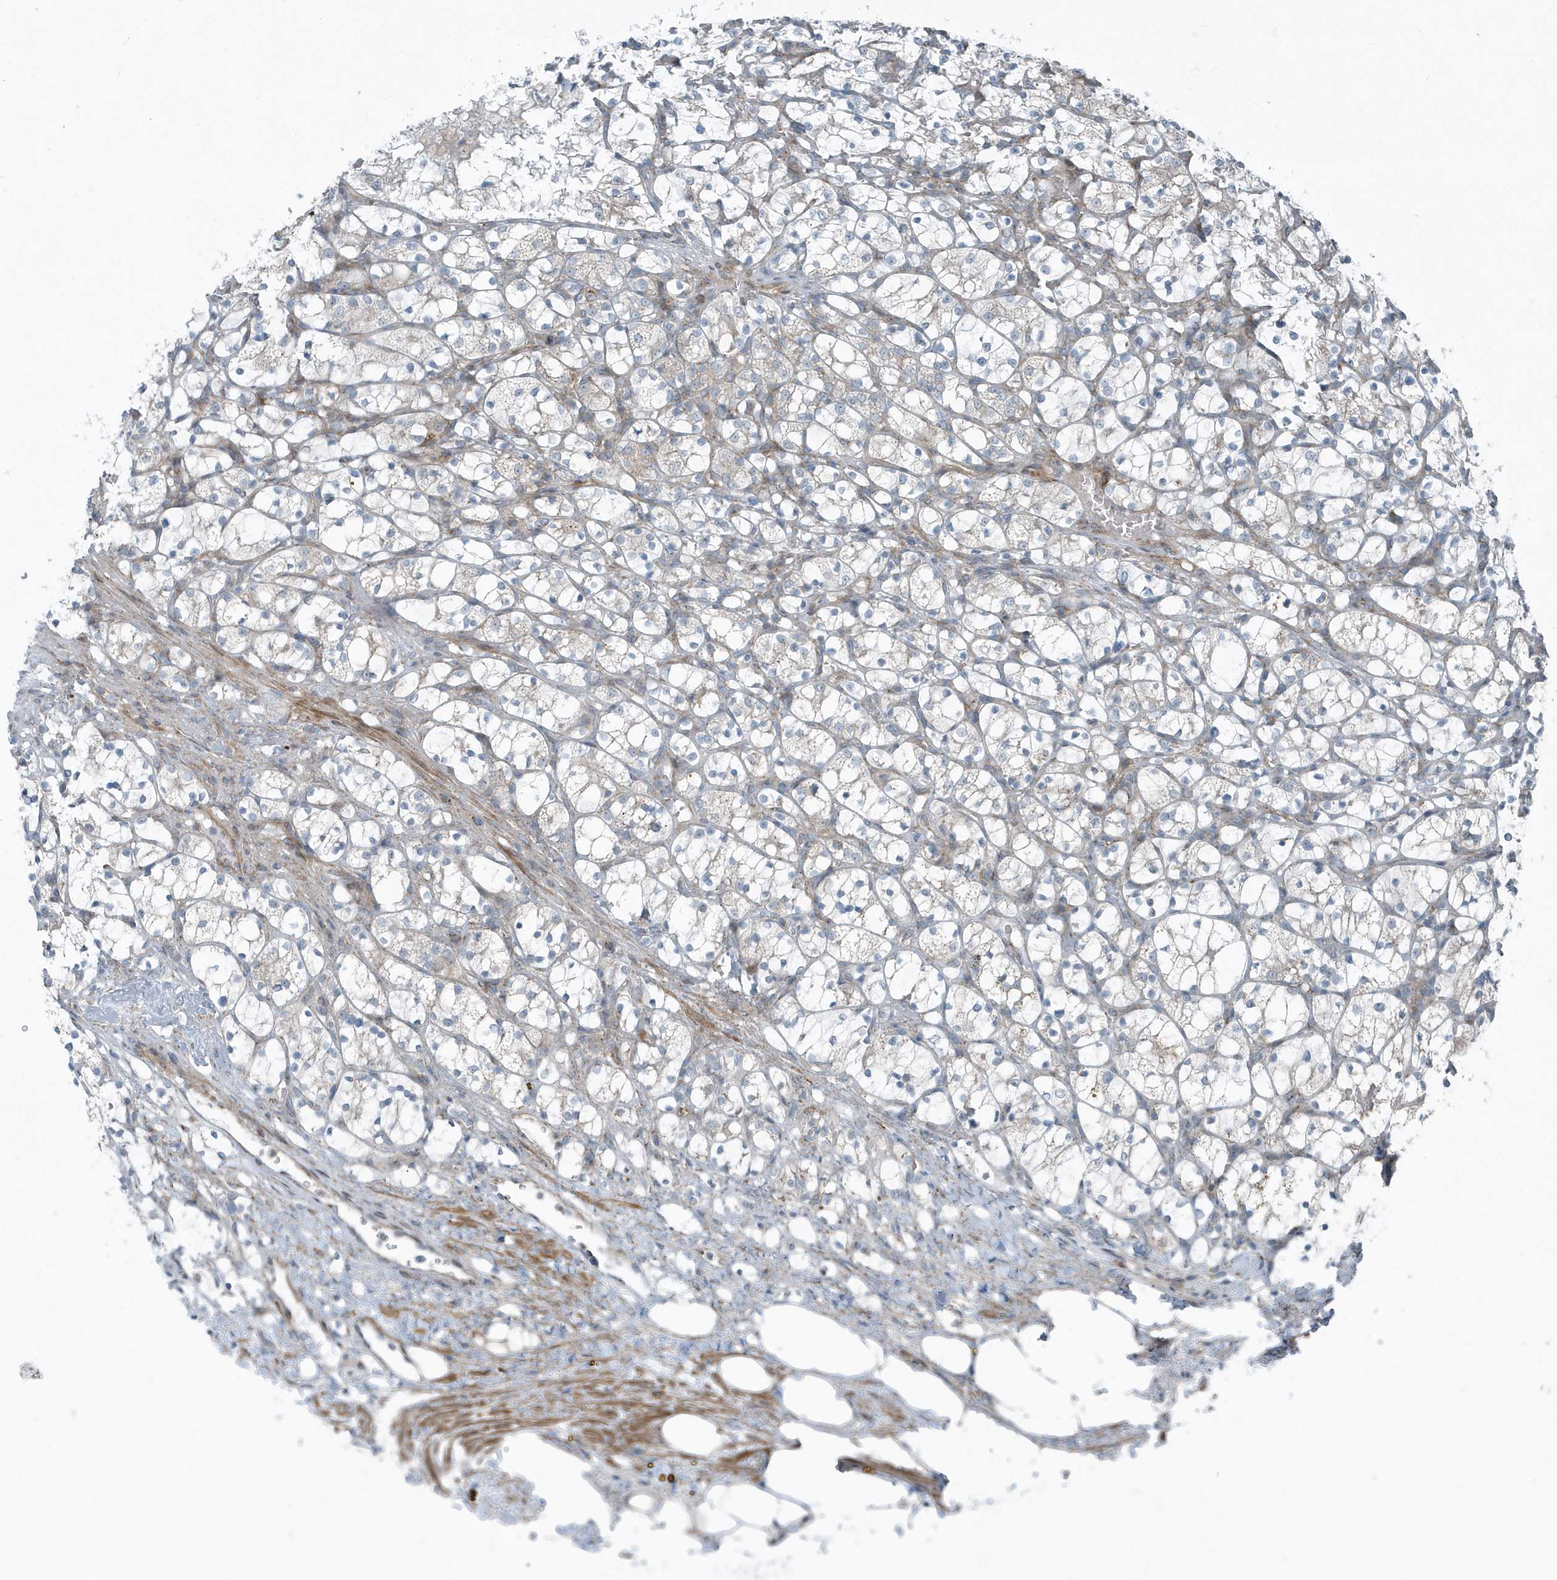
{"staining": {"intensity": "weak", "quantity": "<25%", "location": "cytoplasmic/membranous"}, "tissue": "renal cancer", "cell_type": "Tumor cells", "image_type": "cancer", "snomed": [{"axis": "morphology", "description": "Adenocarcinoma, NOS"}, {"axis": "topography", "description": "Kidney"}], "caption": "Tumor cells are negative for brown protein staining in renal adenocarcinoma.", "gene": "GCC2", "patient": {"sex": "female", "age": 69}}